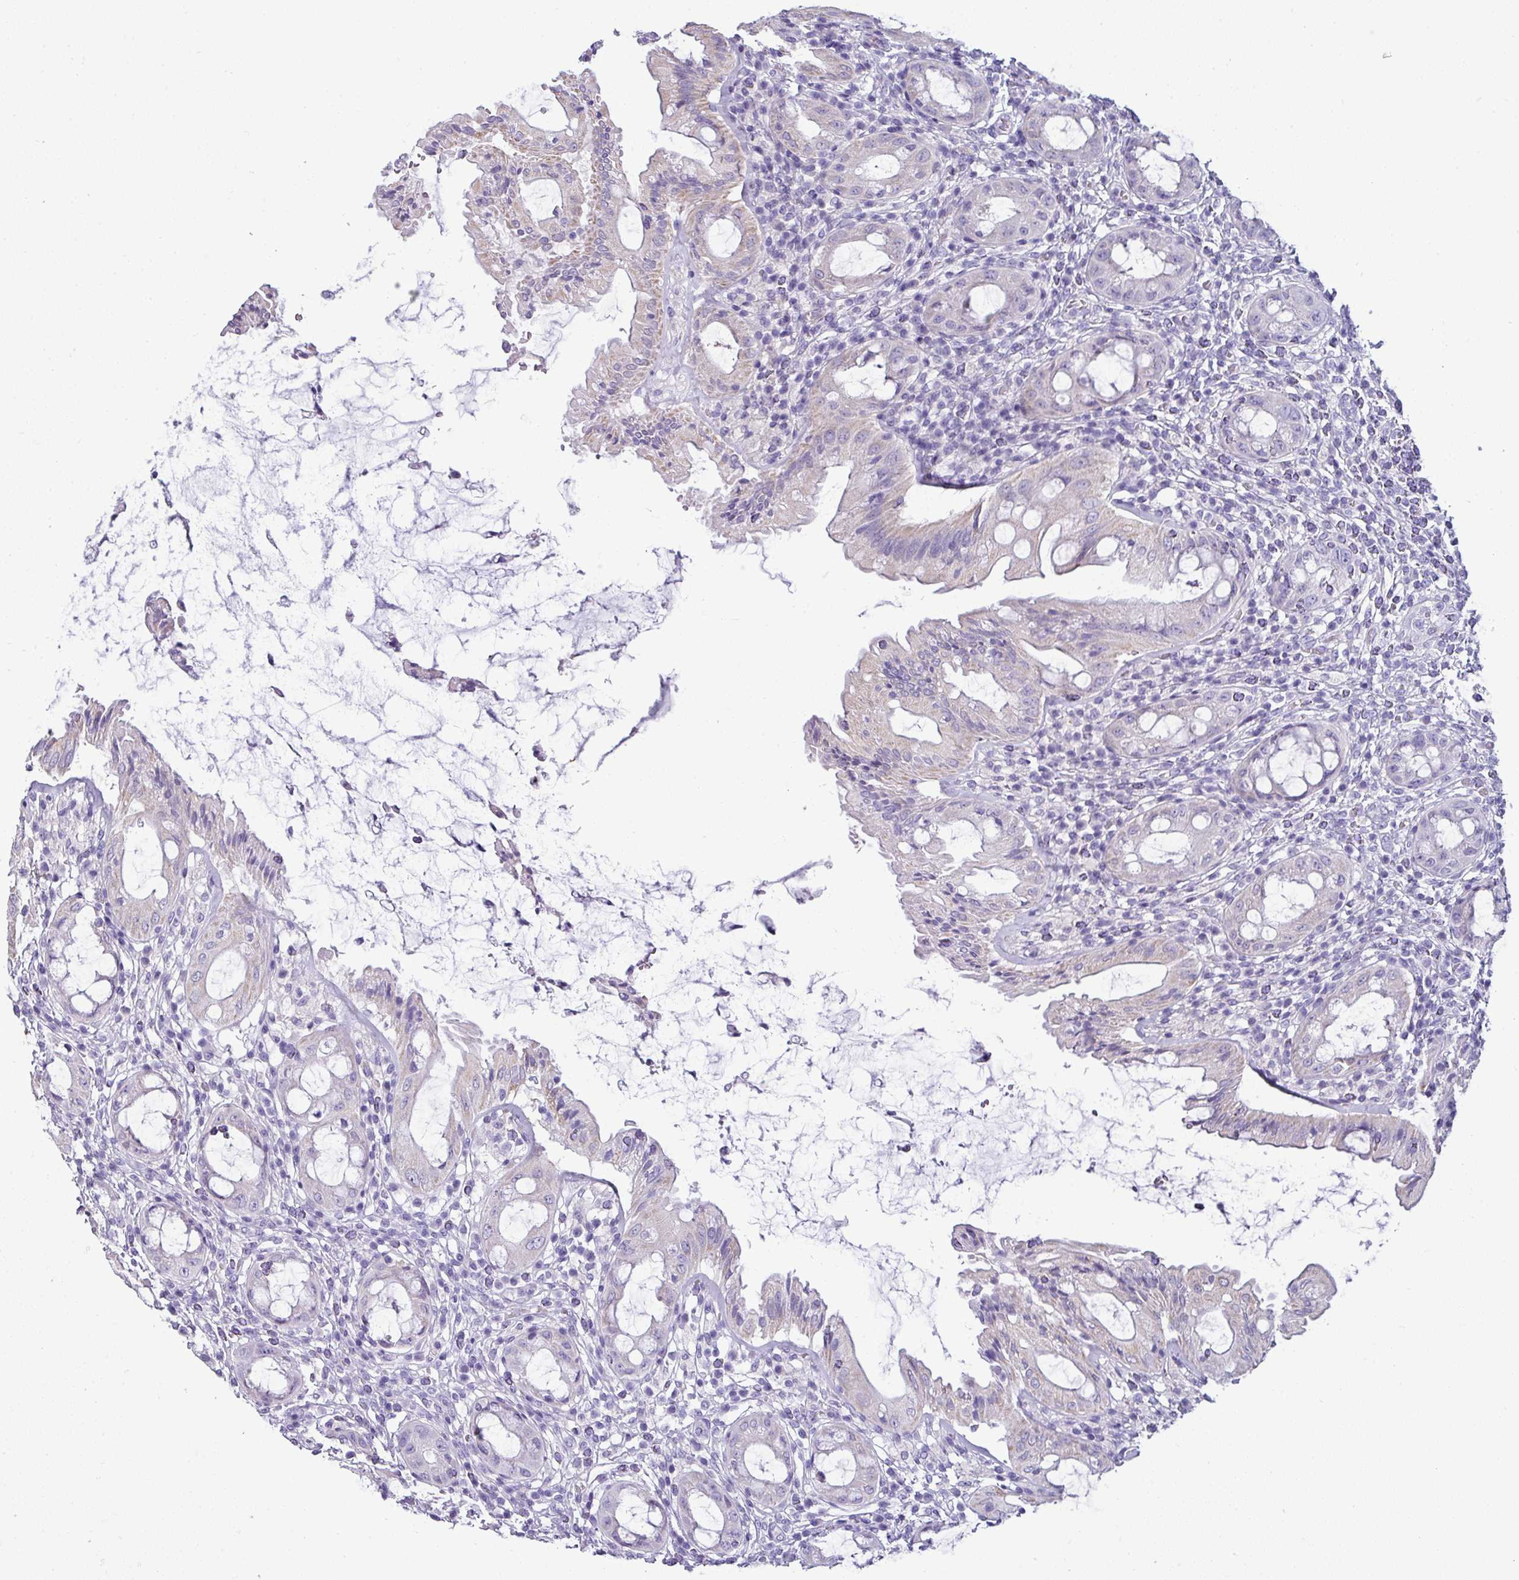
{"staining": {"intensity": "weak", "quantity": "<25%", "location": "cytoplasmic/membranous"}, "tissue": "rectum", "cell_type": "Glandular cells", "image_type": "normal", "snomed": [{"axis": "morphology", "description": "Normal tissue, NOS"}, {"axis": "topography", "description": "Rectum"}], "caption": "IHC photomicrograph of normal rectum: rectum stained with DAB (3,3'-diaminobenzidine) reveals no significant protein positivity in glandular cells.", "gene": "VCX2", "patient": {"sex": "female", "age": 57}}